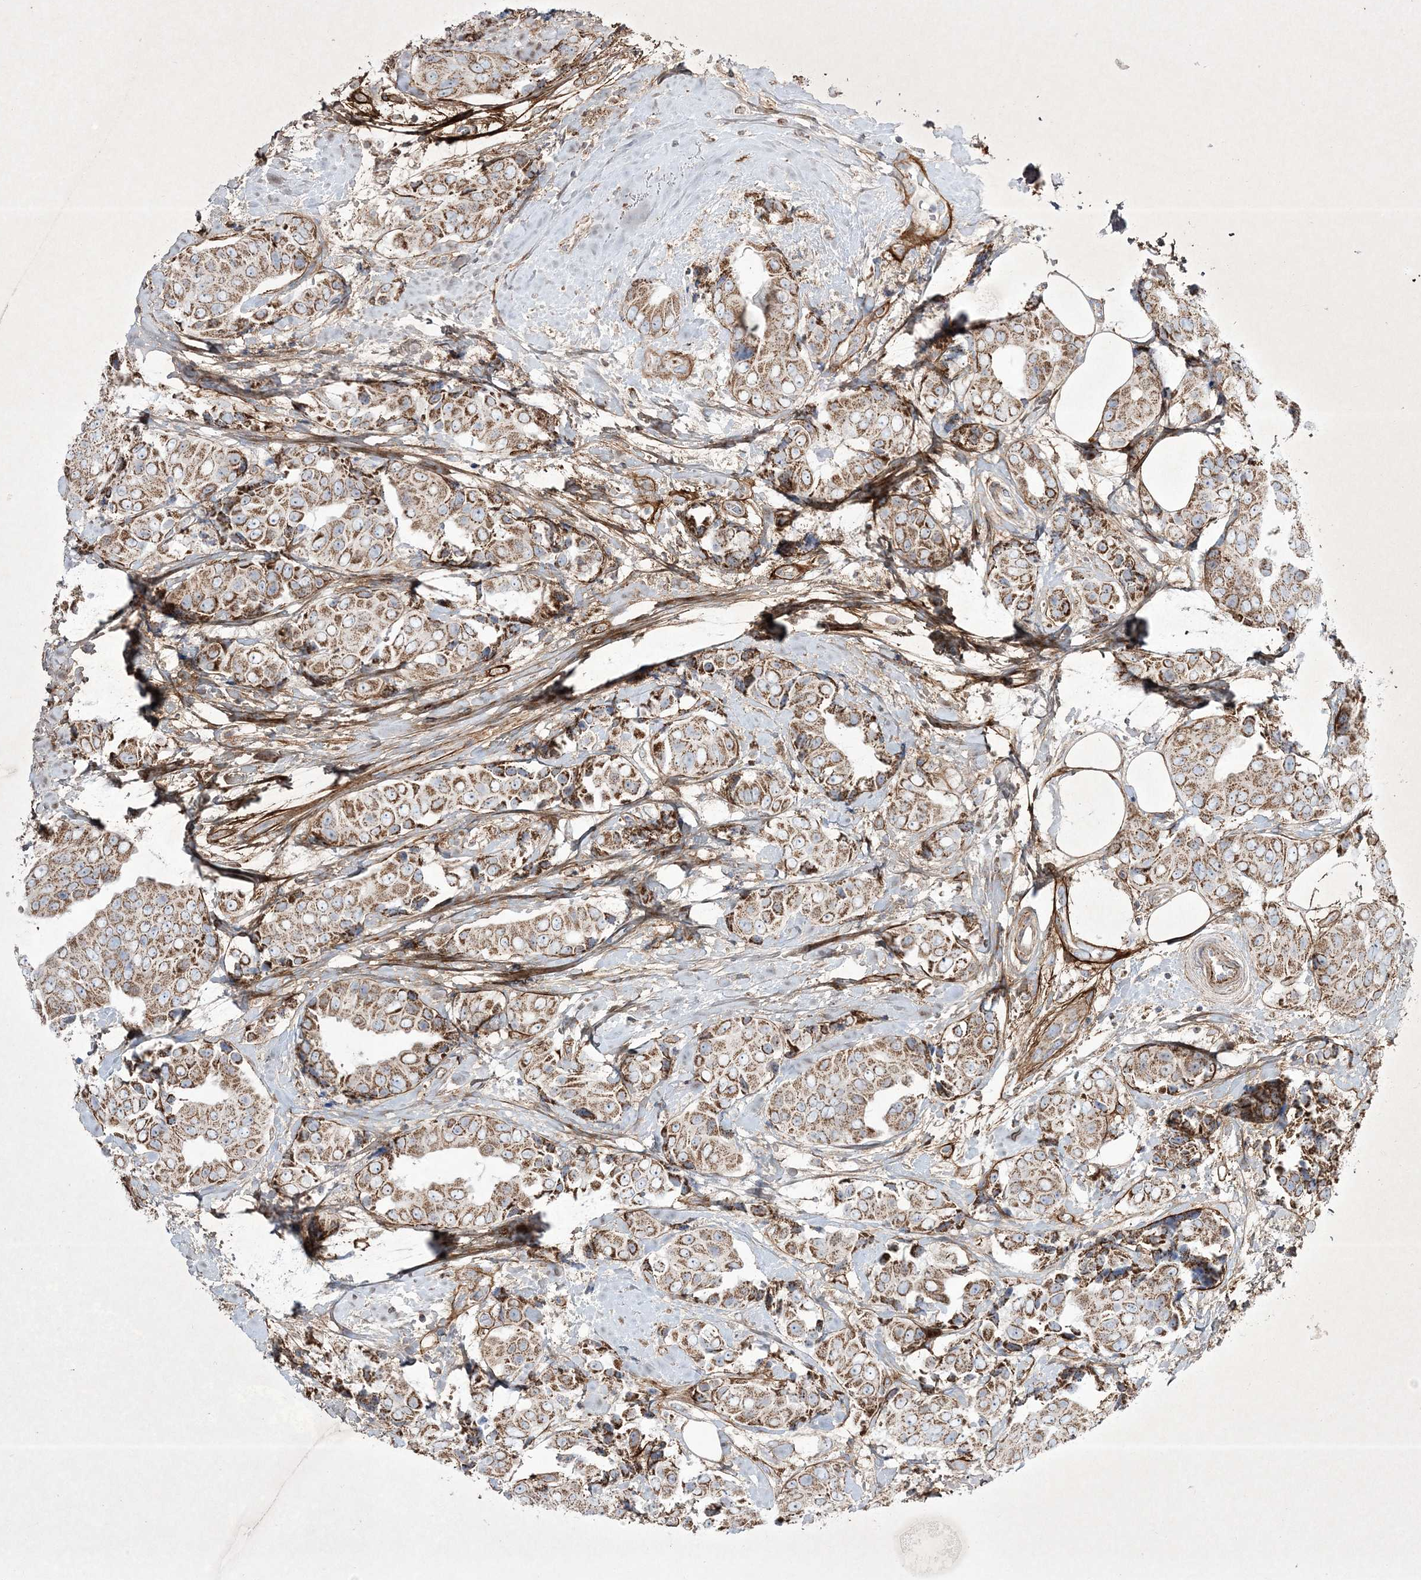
{"staining": {"intensity": "moderate", "quantity": ">75%", "location": "cytoplasmic/membranous"}, "tissue": "breast cancer", "cell_type": "Tumor cells", "image_type": "cancer", "snomed": [{"axis": "morphology", "description": "Normal tissue, NOS"}, {"axis": "morphology", "description": "Duct carcinoma"}, {"axis": "topography", "description": "Breast"}], "caption": "Breast cancer was stained to show a protein in brown. There is medium levels of moderate cytoplasmic/membranous positivity in about >75% of tumor cells.", "gene": "RICTOR", "patient": {"sex": "female", "age": 39}}